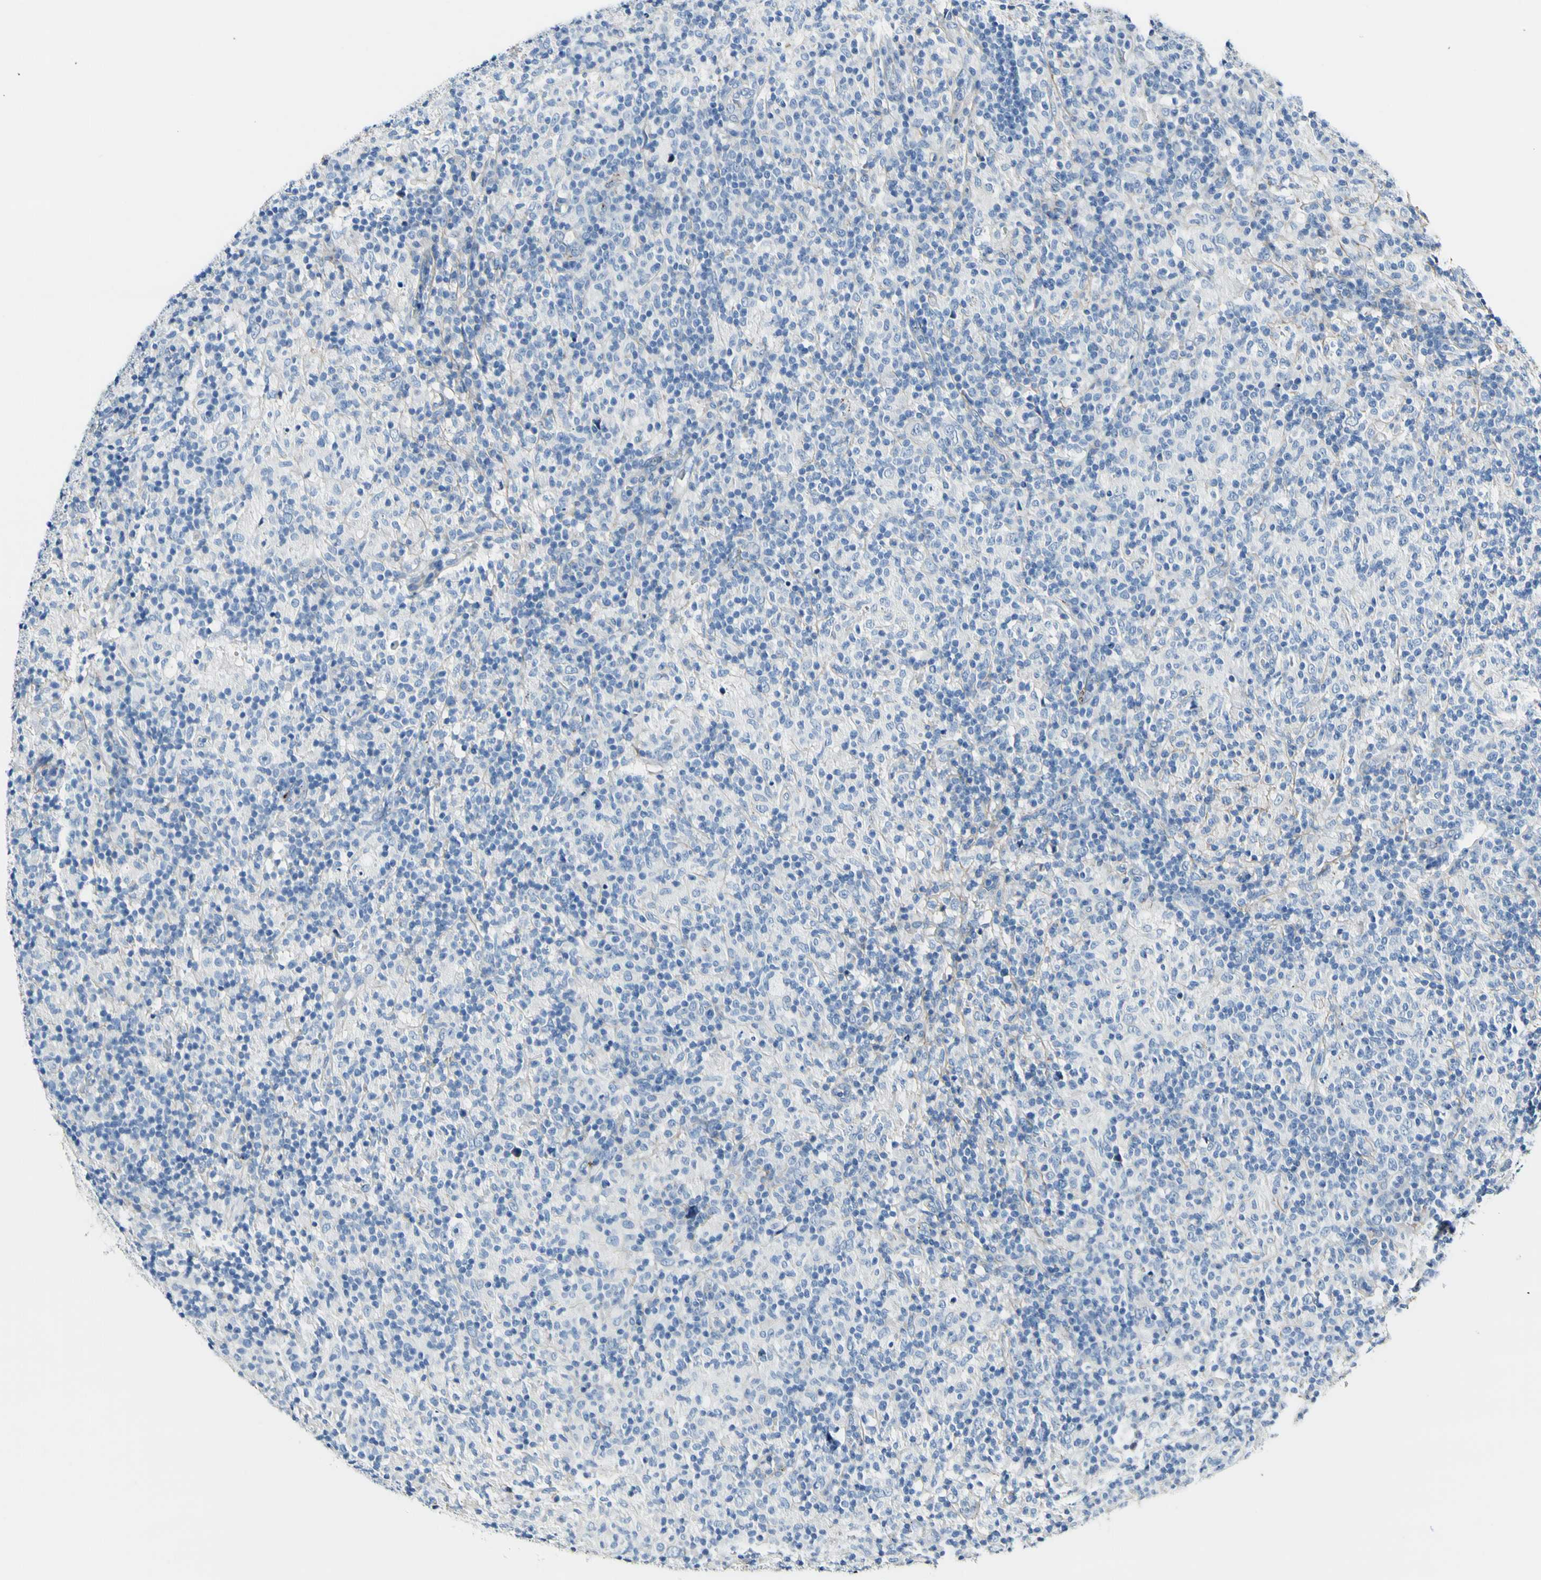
{"staining": {"intensity": "negative", "quantity": "none", "location": "none"}, "tissue": "lymphoma", "cell_type": "Tumor cells", "image_type": "cancer", "snomed": [{"axis": "morphology", "description": "Hodgkin's disease, NOS"}, {"axis": "topography", "description": "Lymph node"}], "caption": "The IHC image has no significant positivity in tumor cells of Hodgkin's disease tissue.", "gene": "COL6A3", "patient": {"sex": "male", "age": 70}}